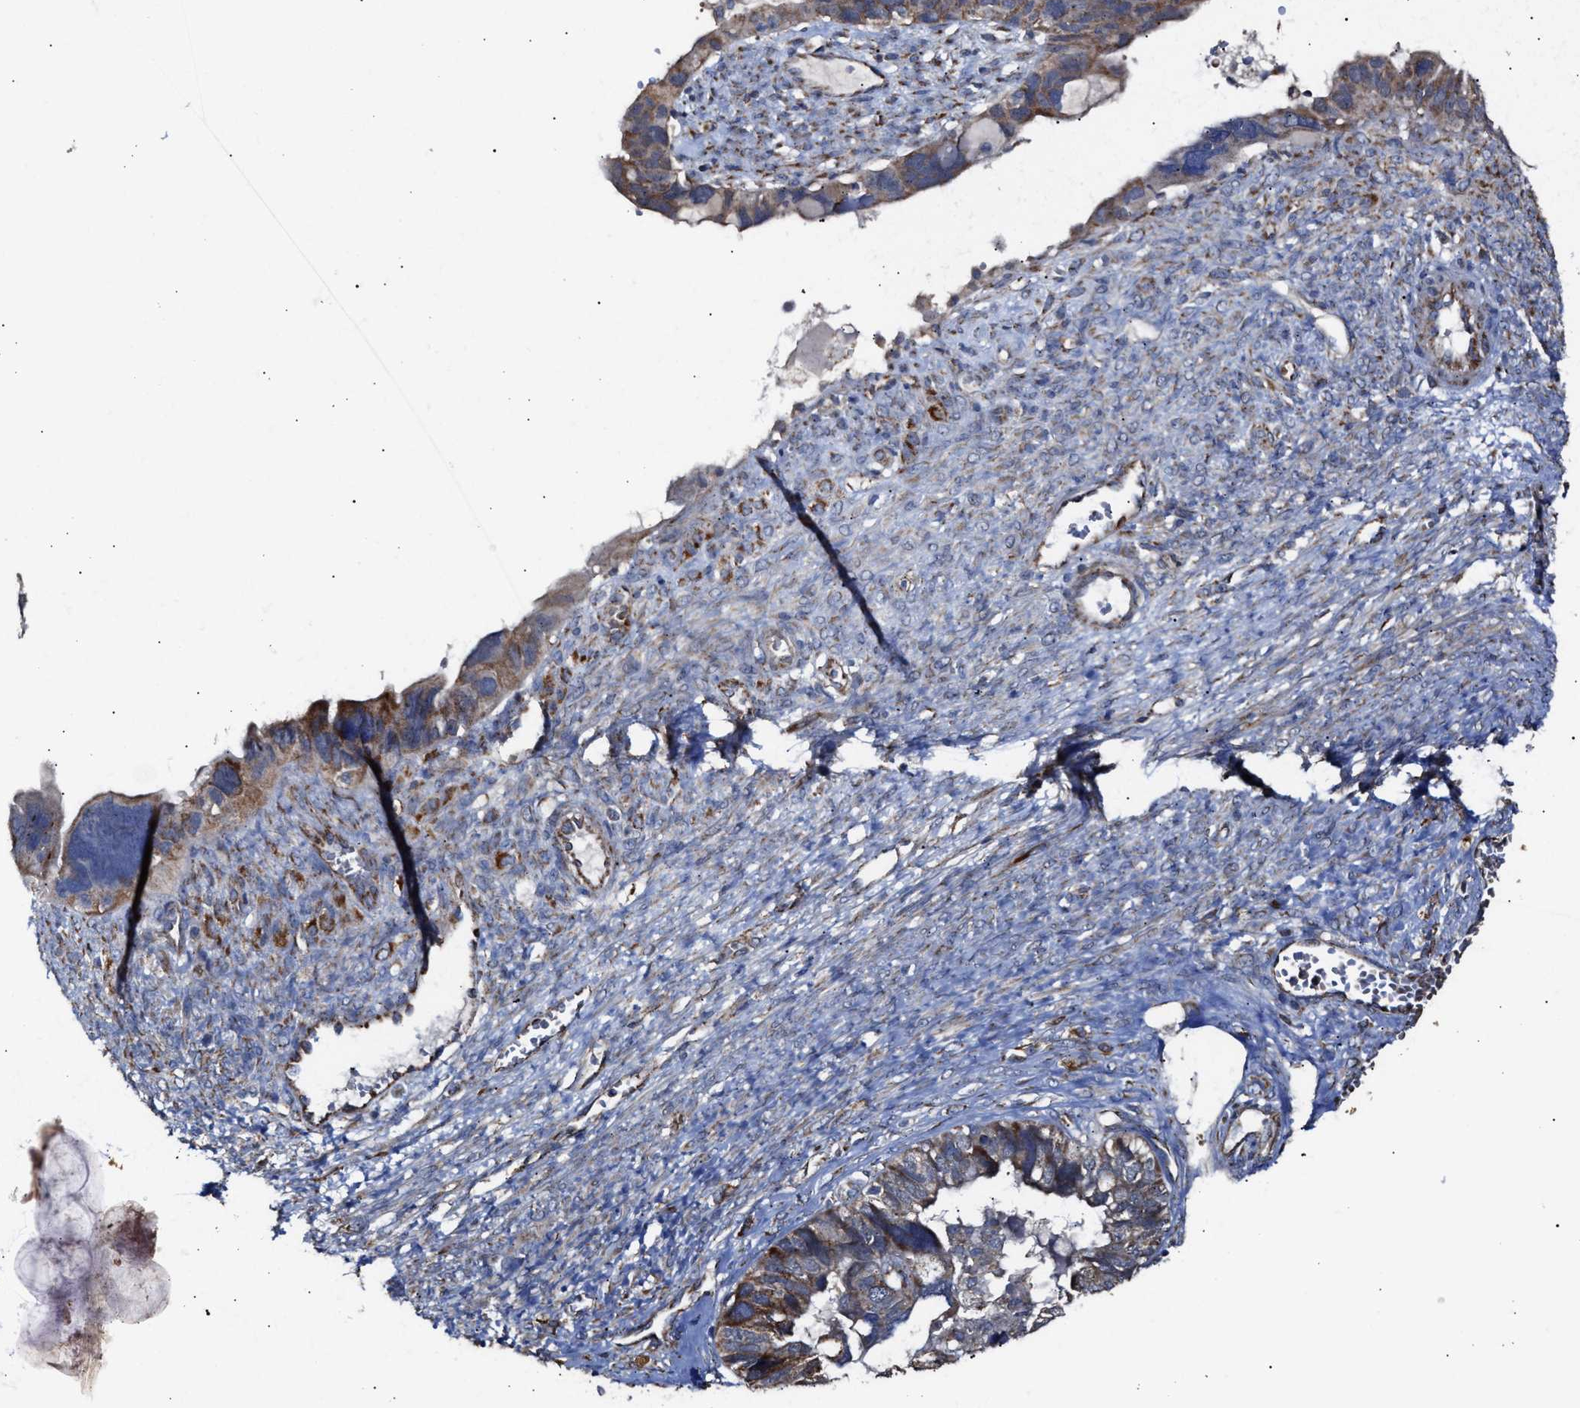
{"staining": {"intensity": "weak", "quantity": "25%-75%", "location": "cytoplasmic/membranous"}, "tissue": "ovarian cancer", "cell_type": "Tumor cells", "image_type": "cancer", "snomed": [{"axis": "morphology", "description": "Cystadenocarcinoma, serous, NOS"}, {"axis": "topography", "description": "Ovary"}], "caption": "This image shows serous cystadenocarcinoma (ovarian) stained with immunohistochemistry to label a protein in brown. The cytoplasmic/membranous of tumor cells show weak positivity for the protein. Nuclei are counter-stained blue.", "gene": "MECR", "patient": {"sex": "female", "age": 79}}